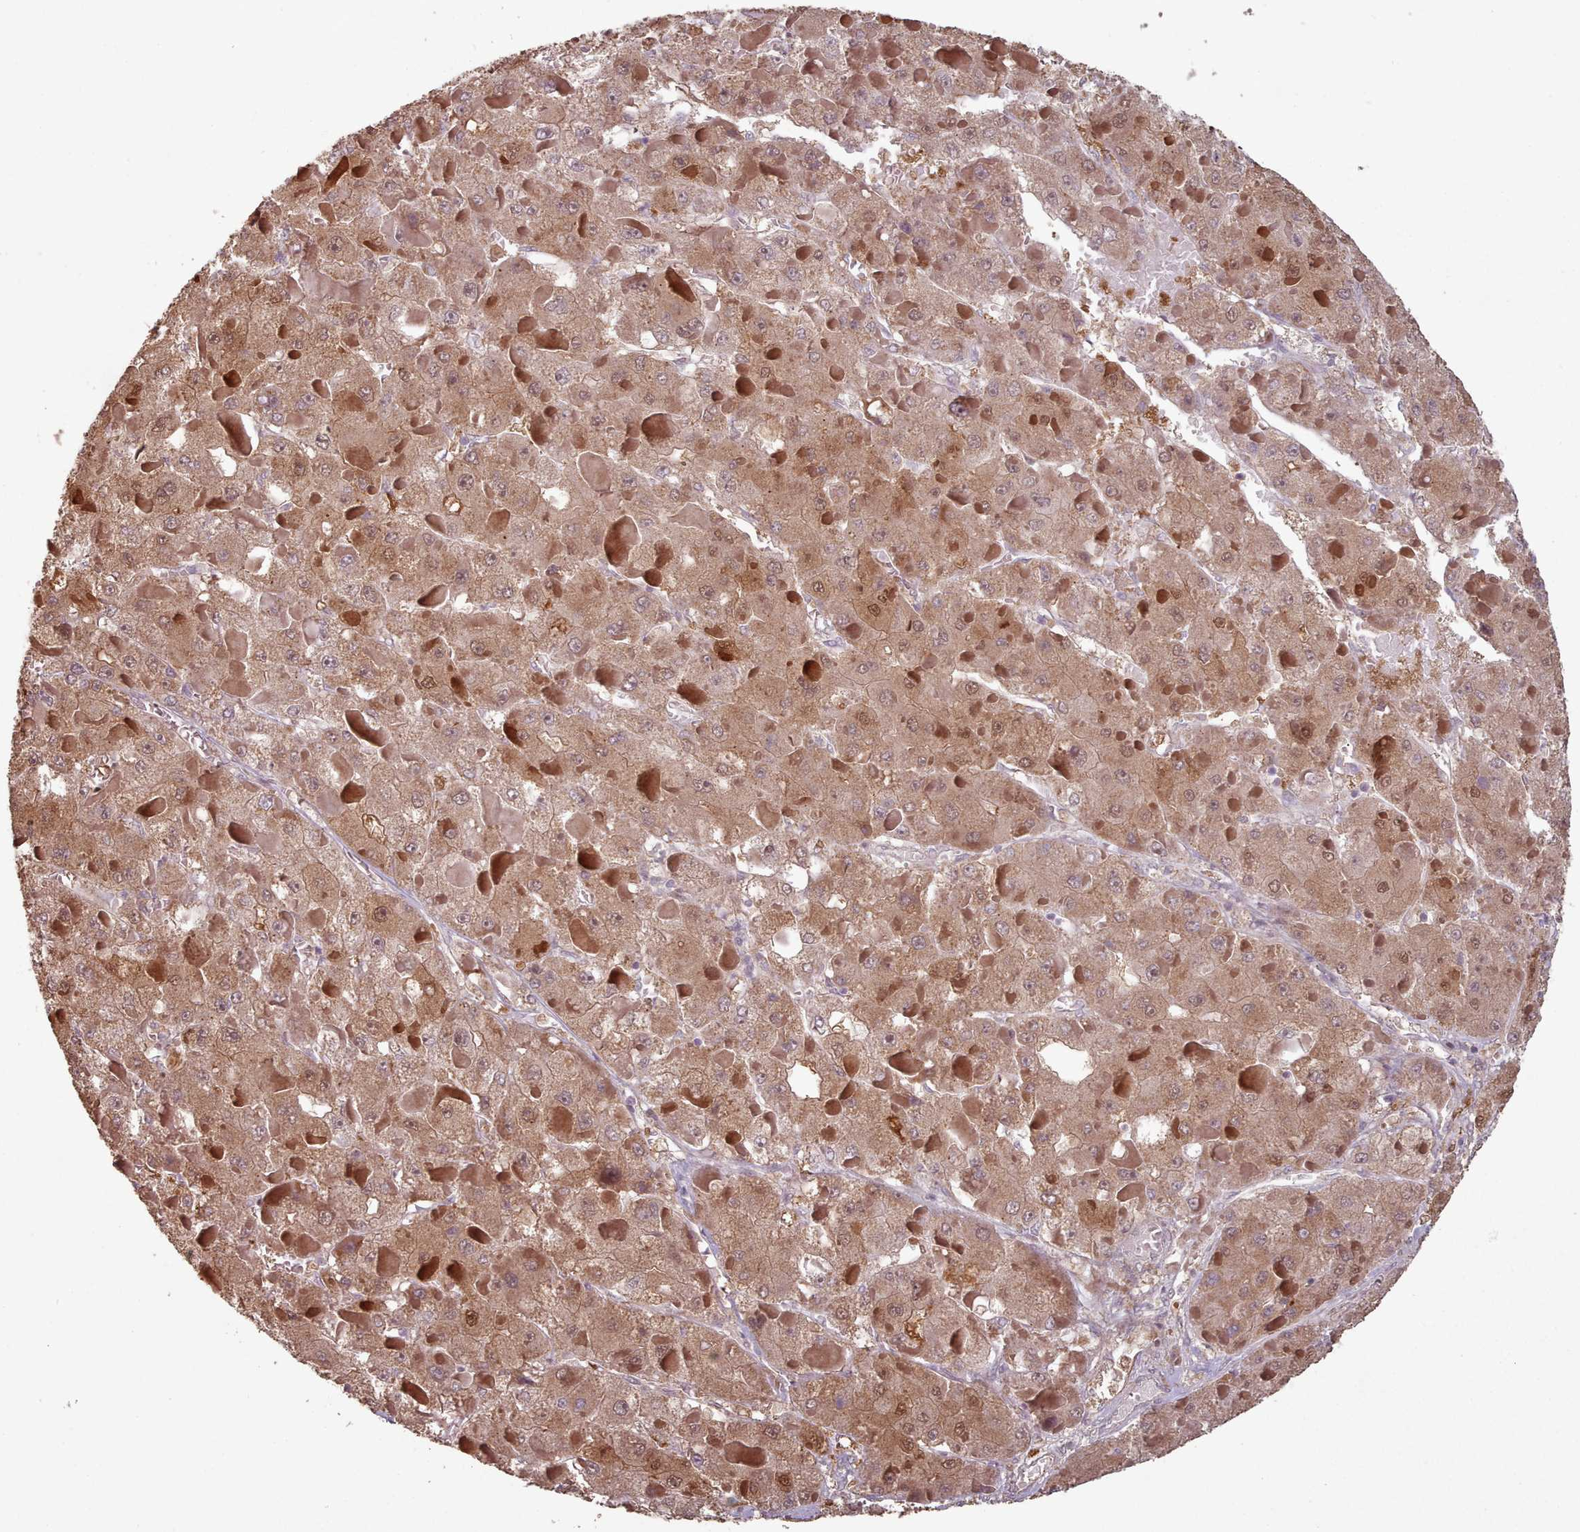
{"staining": {"intensity": "moderate", "quantity": ">75%", "location": "cytoplasmic/membranous,nuclear"}, "tissue": "liver cancer", "cell_type": "Tumor cells", "image_type": "cancer", "snomed": [{"axis": "morphology", "description": "Carcinoma, Hepatocellular, NOS"}, {"axis": "topography", "description": "Liver"}], "caption": "Brown immunohistochemical staining in human liver hepatocellular carcinoma exhibits moderate cytoplasmic/membranous and nuclear positivity in about >75% of tumor cells. Nuclei are stained in blue.", "gene": "ERCC6L", "patient": {"sex": "female", "age": 73}}